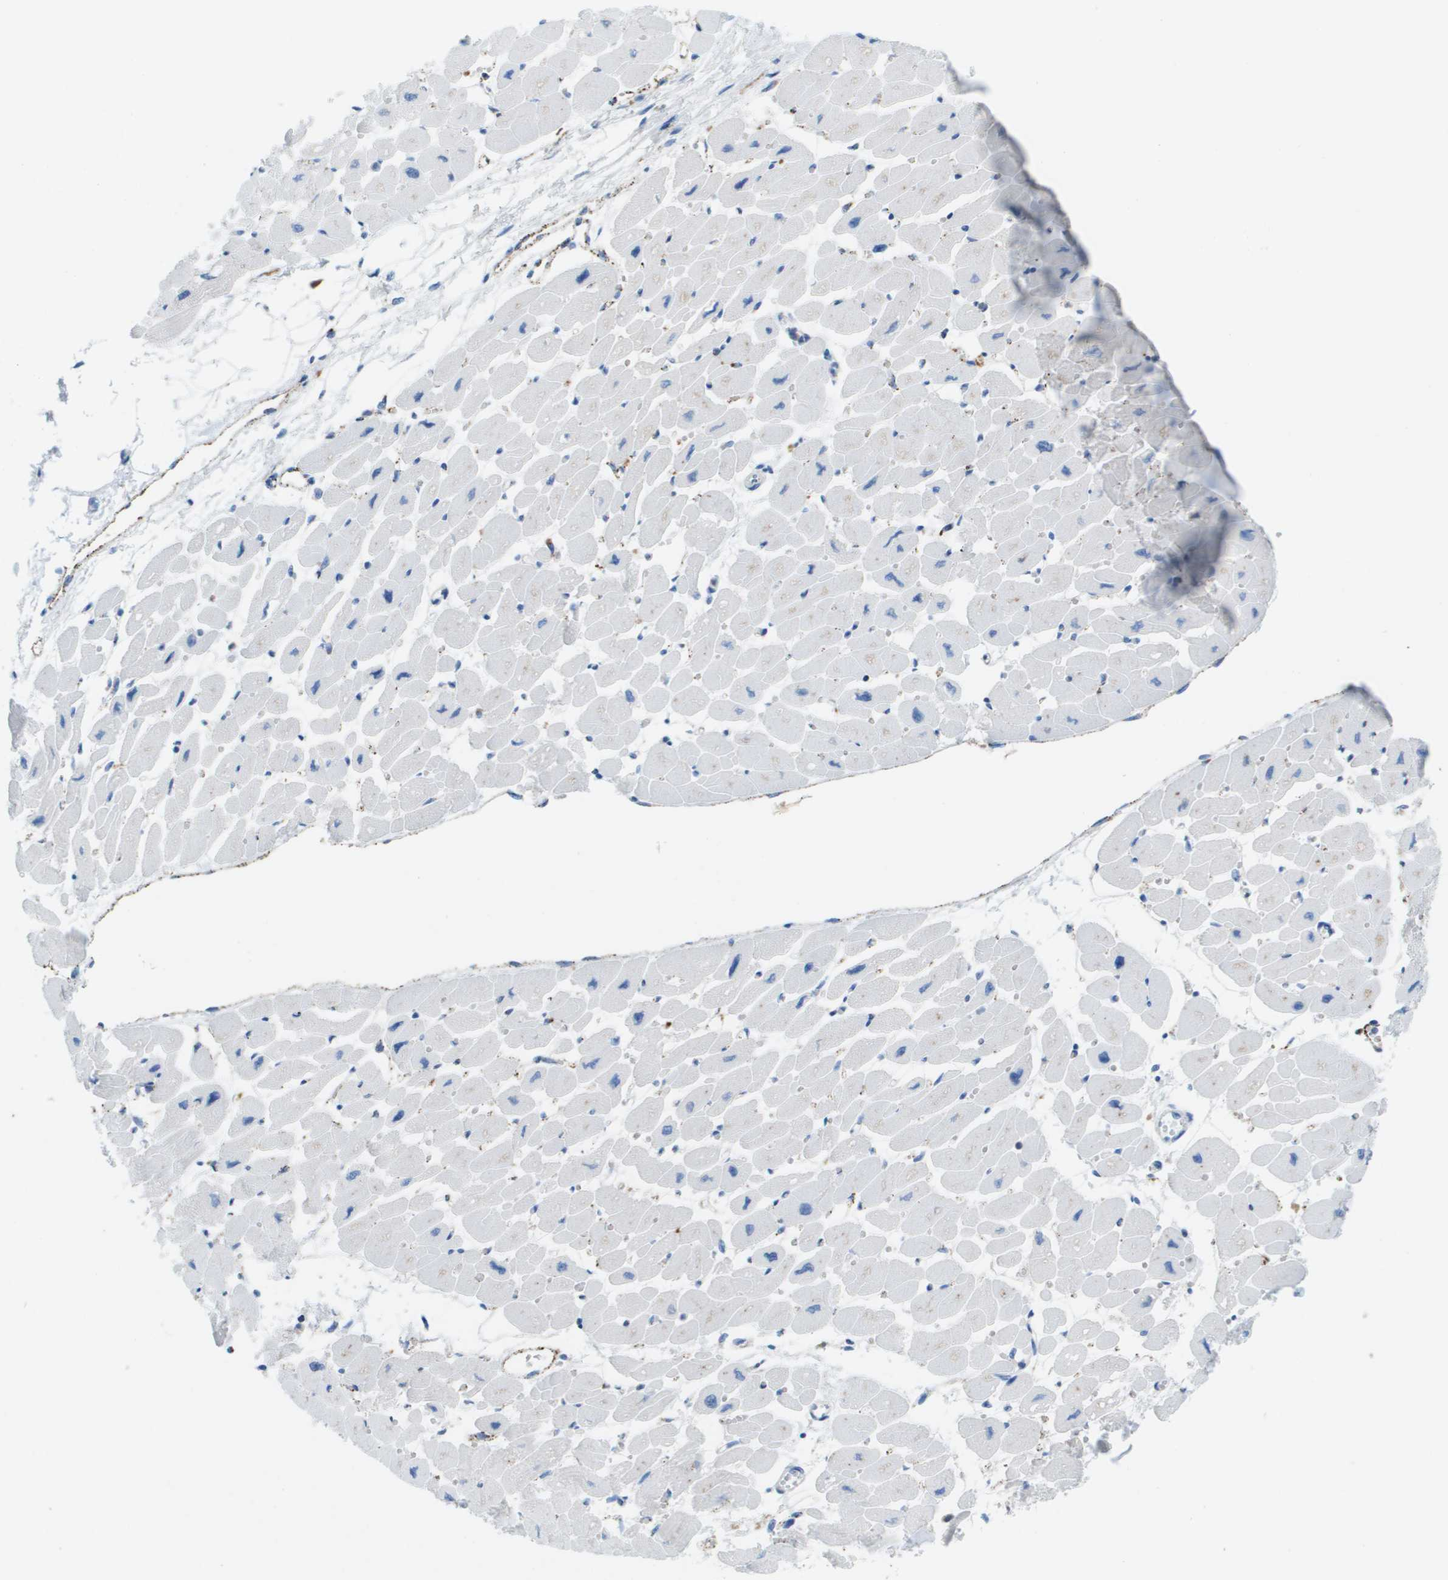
{"staining": {"intensity": "negative", "quantity": "none", "location": "none"}, "tissue": "heart muscle", "cell_type": "Cardiomyocytes", "image_type": "normal", "snomed": [{"axis": "morphology", "description": "Normal tissue, NOS"}, {"axis": "topography", "description": "Heart"}], "caption": "Immunohistochemistry (IHC) photomicrograph of benign heart muscle stained for a protein (brown), which reveals no positivity in cardiomyocytes.", "gene": "PRCP", "patient": {"sex": "female", "age": 54}}